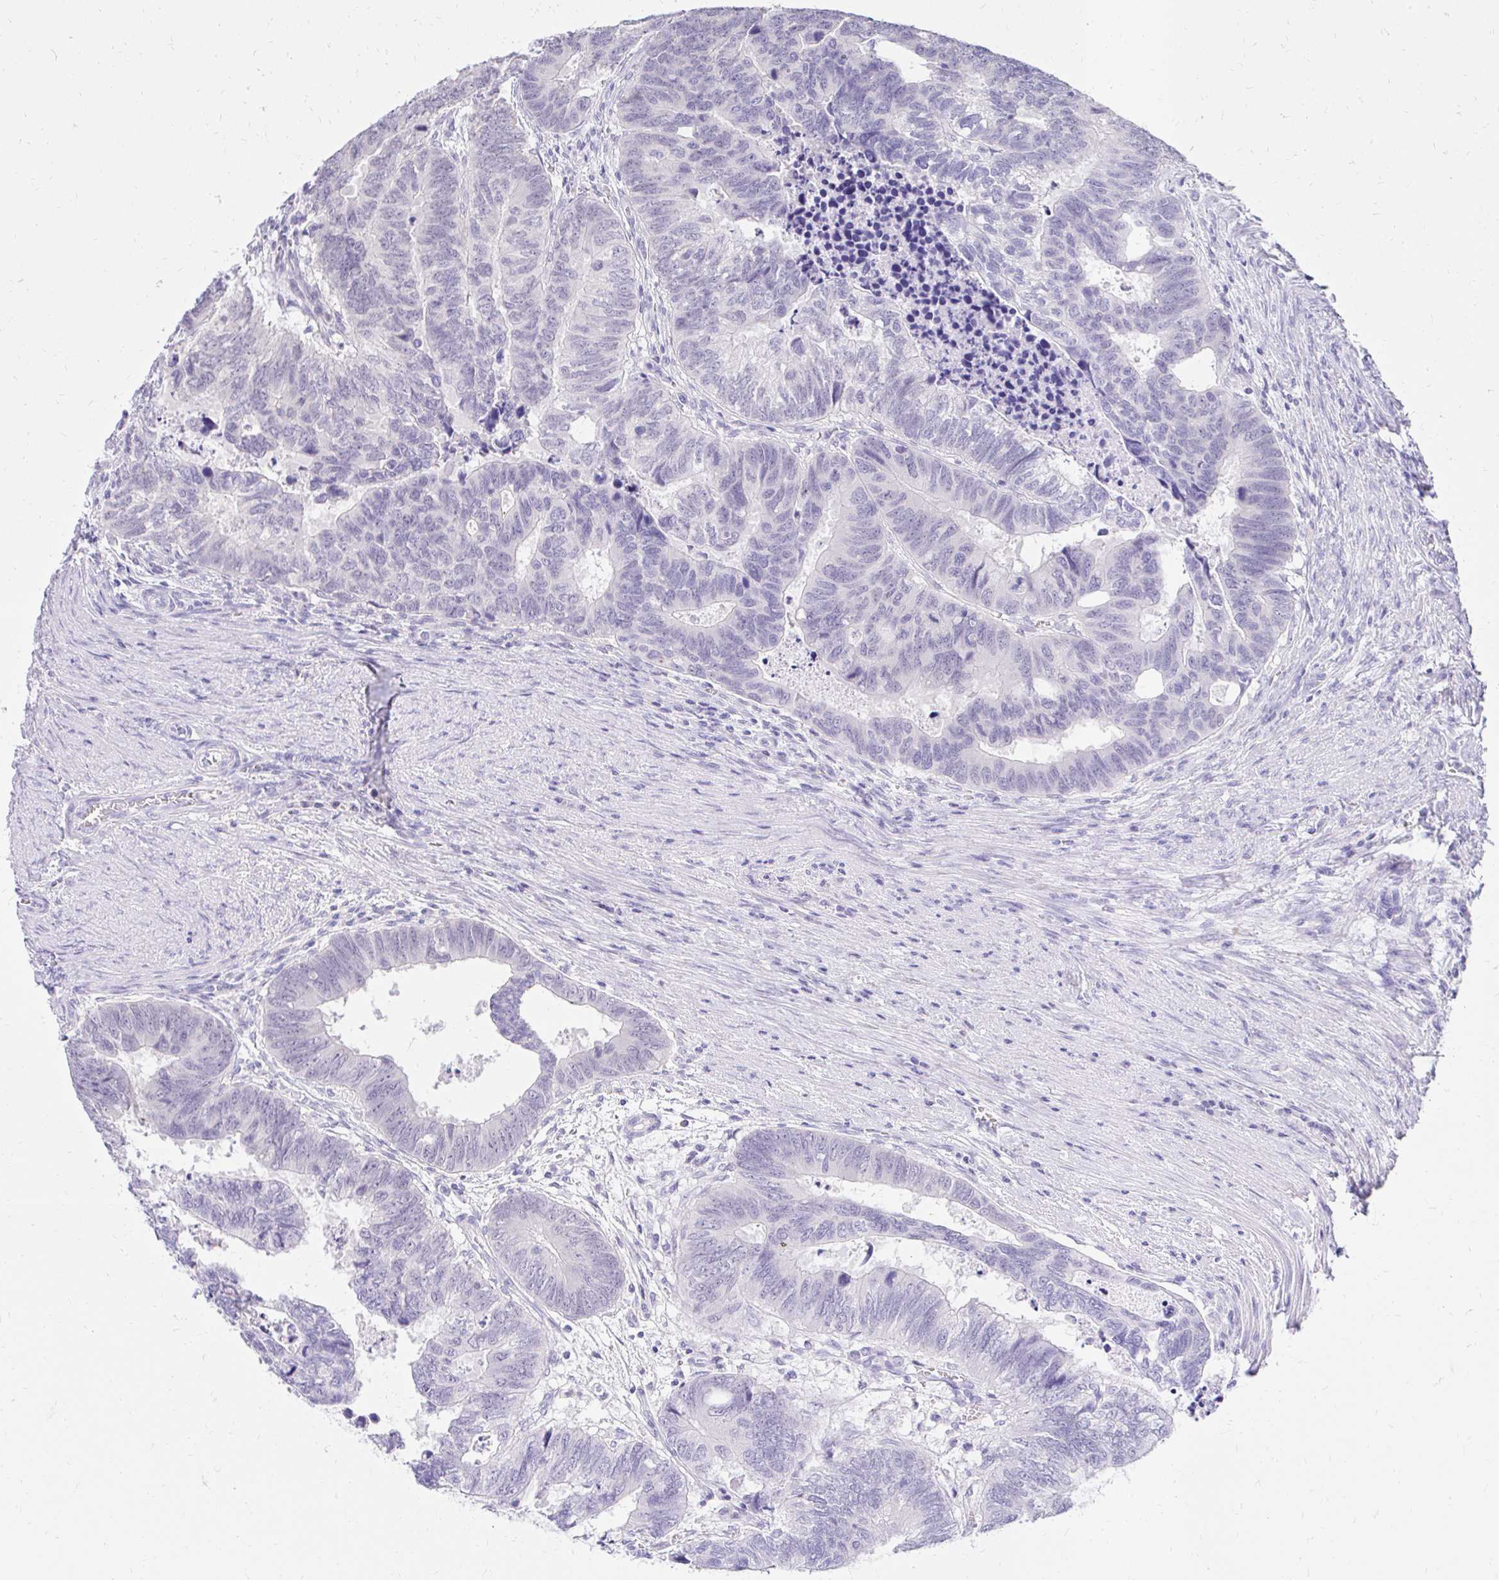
{"staining": {"intensity": "negative", "quantity": "none", "location": "none"}, "tissue": "colorectal cancer", "cell_type": "Tumor cells", "image_type": "cancer", "snomed": [{"axis": "morphology", "description": "Adenocarcinoma, NOS"}, {"axis": "topography", "description": "Colon"}], "caption": "This image is of colorectal adenocarcinoma stained with IHC to label a protein in brown with the nuclei are counter-stained blue. There is no positivity in tumor cells.", "gene": "FATE1", "patient": {"sex": "male", "age": 62}}